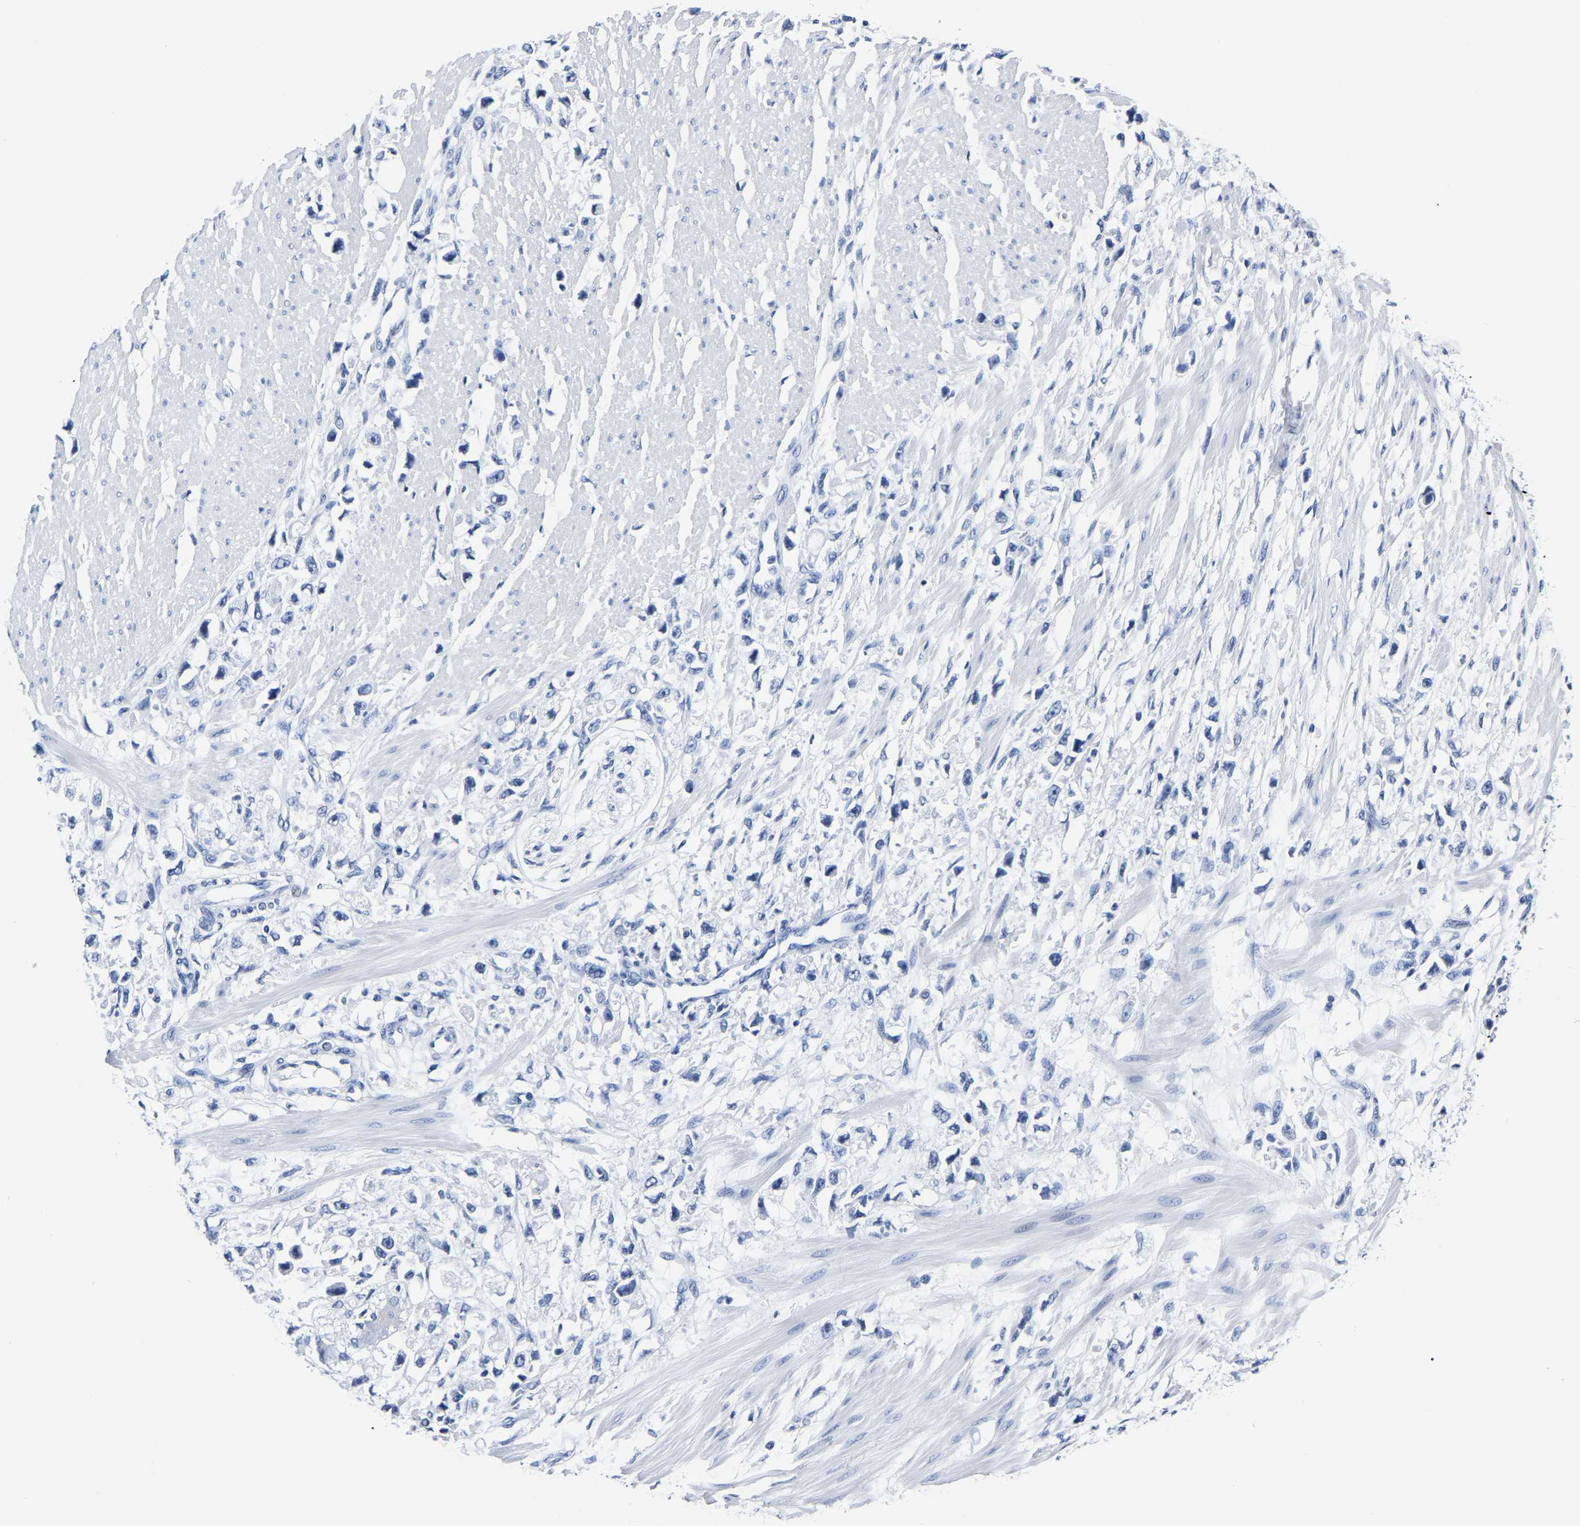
{"staining": {"intensity": "negative", "quantity": "none", "location": "none"}, "tissue": "stomach cancer", "cell_type": "Tumor cells", "image_type": "cancer", "snomed": [{"axis": "morphology", "description": "Adenocarcinoma, NOS"}, {"axis": "topography", "description": "Stomach"}], "caption": "The image reveals no significant expression in tumor cells of stomach adenocarcinoma.", "gene": "IMPG2", "patient": {"sex": "female", "age": 59}}